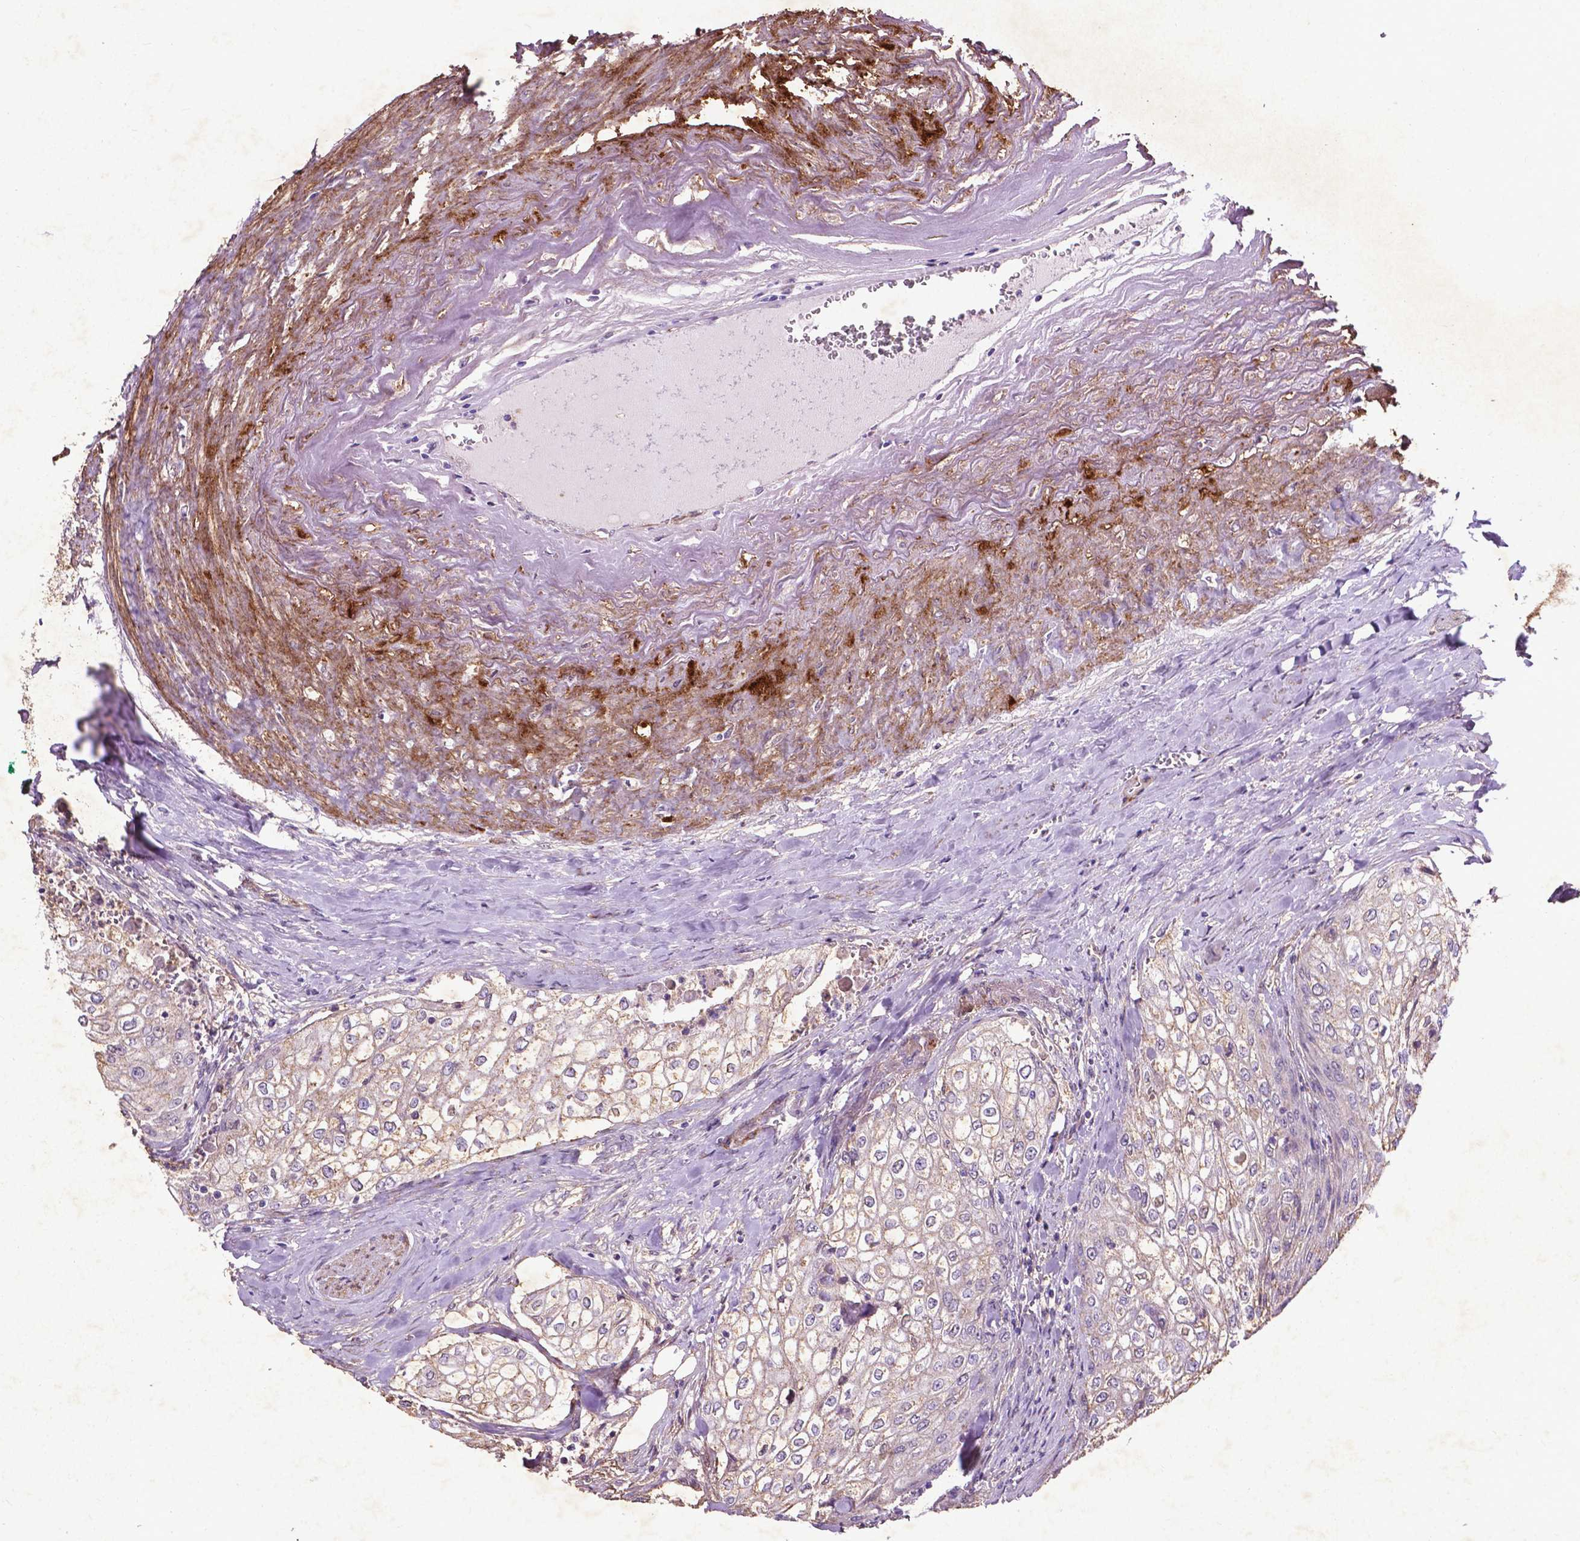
{"staining": {"intensity": "negative", "quantity": "none", "location": "none"}, "tissue": "urothelial cancer", "cell_type": "Tumor cells", "image_type": "cancer", "snomed": [{"axis": "morphology", "description": "Urothelial carcinoma, High grade"}, {"axis": "topography", "description": "Urinary bladder"}], "caption": "The histopathology image shows no significant expression in tumor cells of urothelial carcinoma (high-grade). (Stains: DAB (3,3'-diaminobenzidine) IHC with hematoxylin counter stain, Microscopy: brightfield microscopy at high magnification).", "gene": "RRAS", "patient": {"sex": "male", "age": 62}}